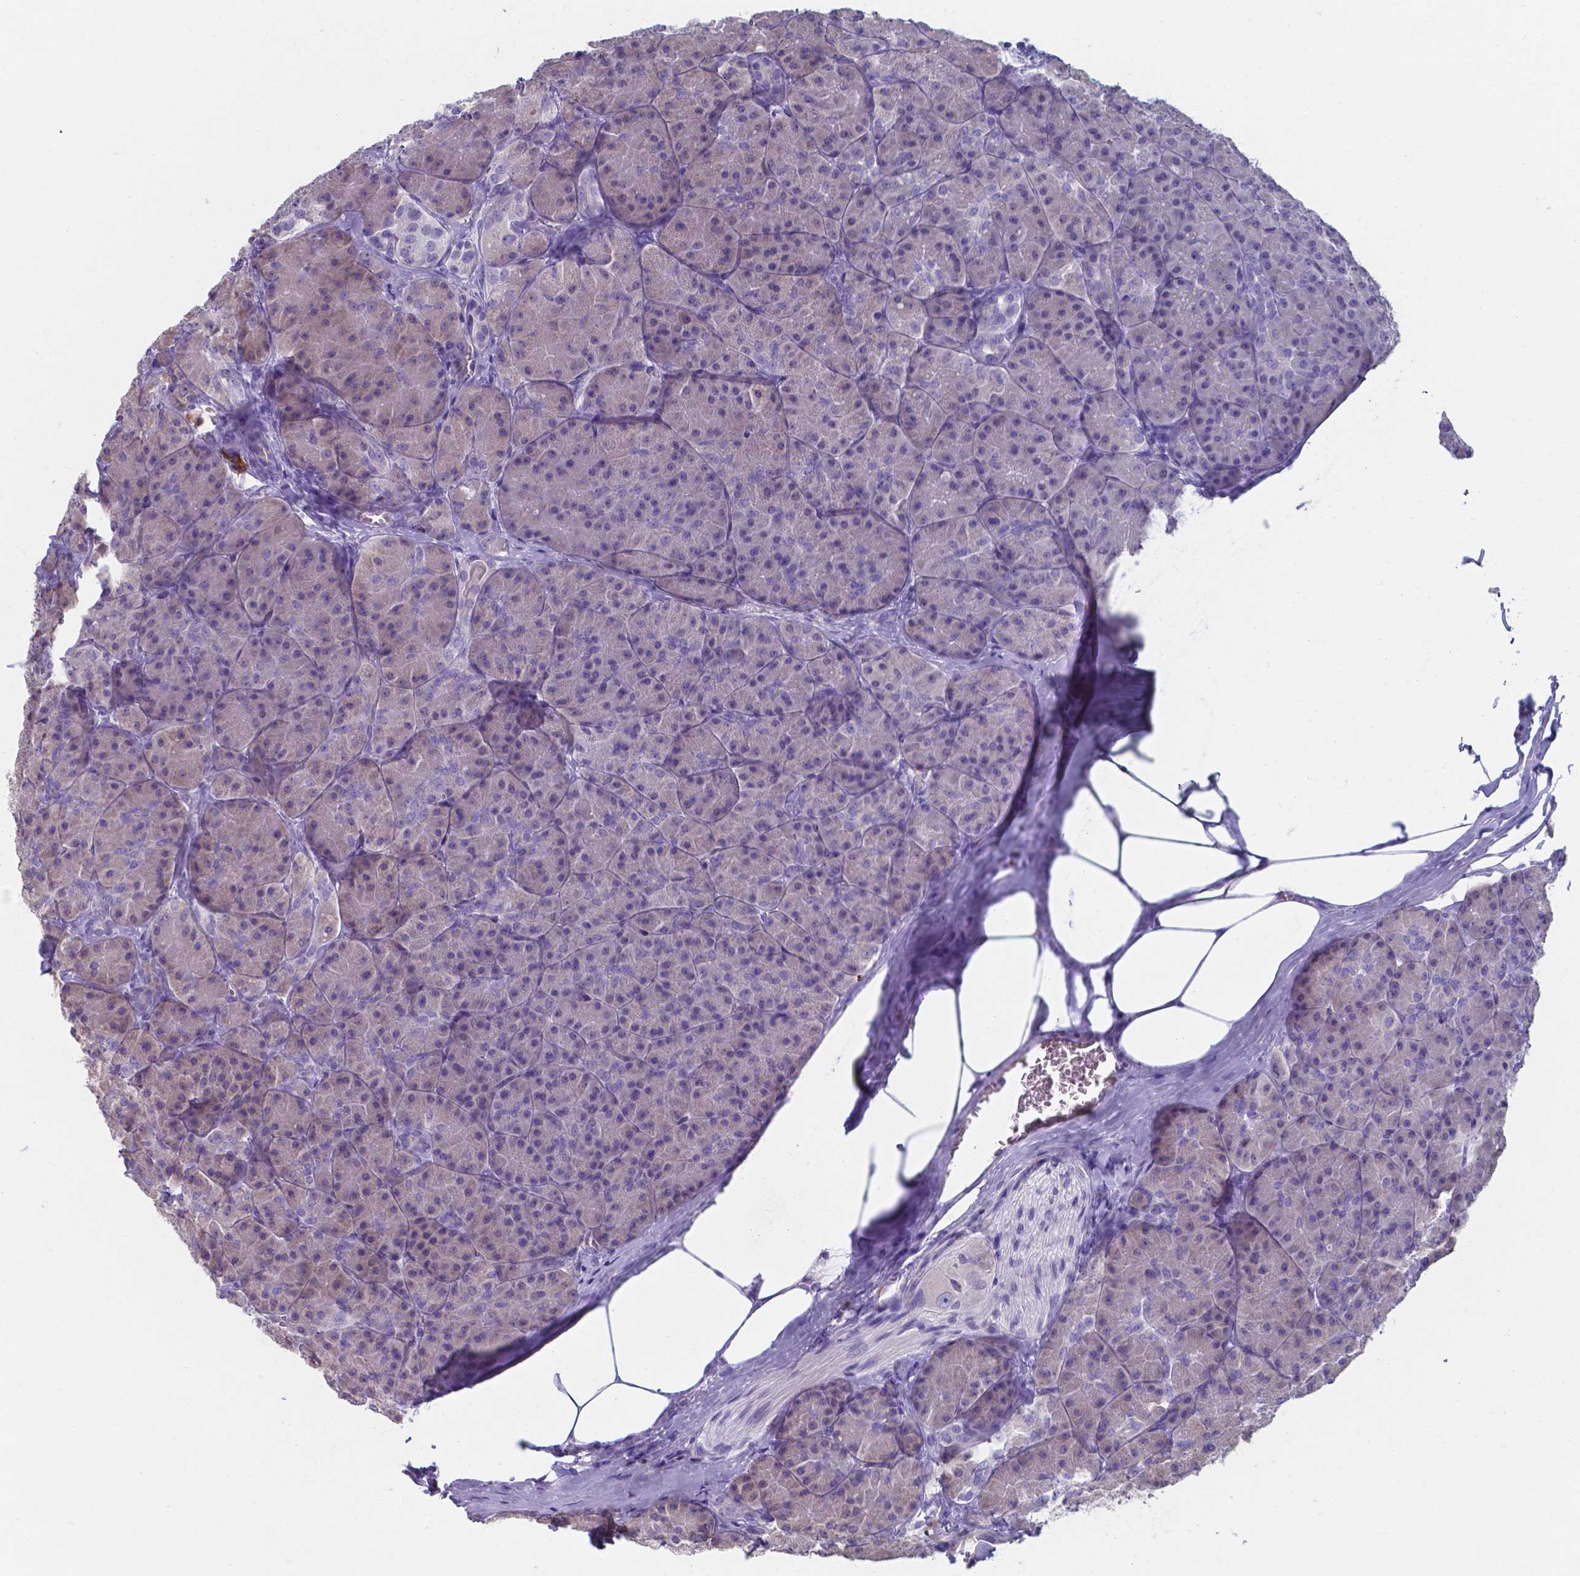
{"staining": {"intensity": "negative", "quantity": "none", "location": "none"}, "tissue": "pancreas", "cell_type": "Exocrine glandular cells", "image_type": "normal", "snomed": [{"axis": "morphology", "description": "Normal tissue, NOS"}, {"axis": "topography", "description": "Pancreas"}], "caption": "Exocrine glandular cells are negative for brown protein staining in benign pancreas. Brightfield microscopy of IHC stained with DAB (3,3'-diaminobenzidine) (brown) and hematoxylin (blue), captured at high magnification.", "gene": "UBE2J1", "patient": {"sex": "male", "age": 57}}